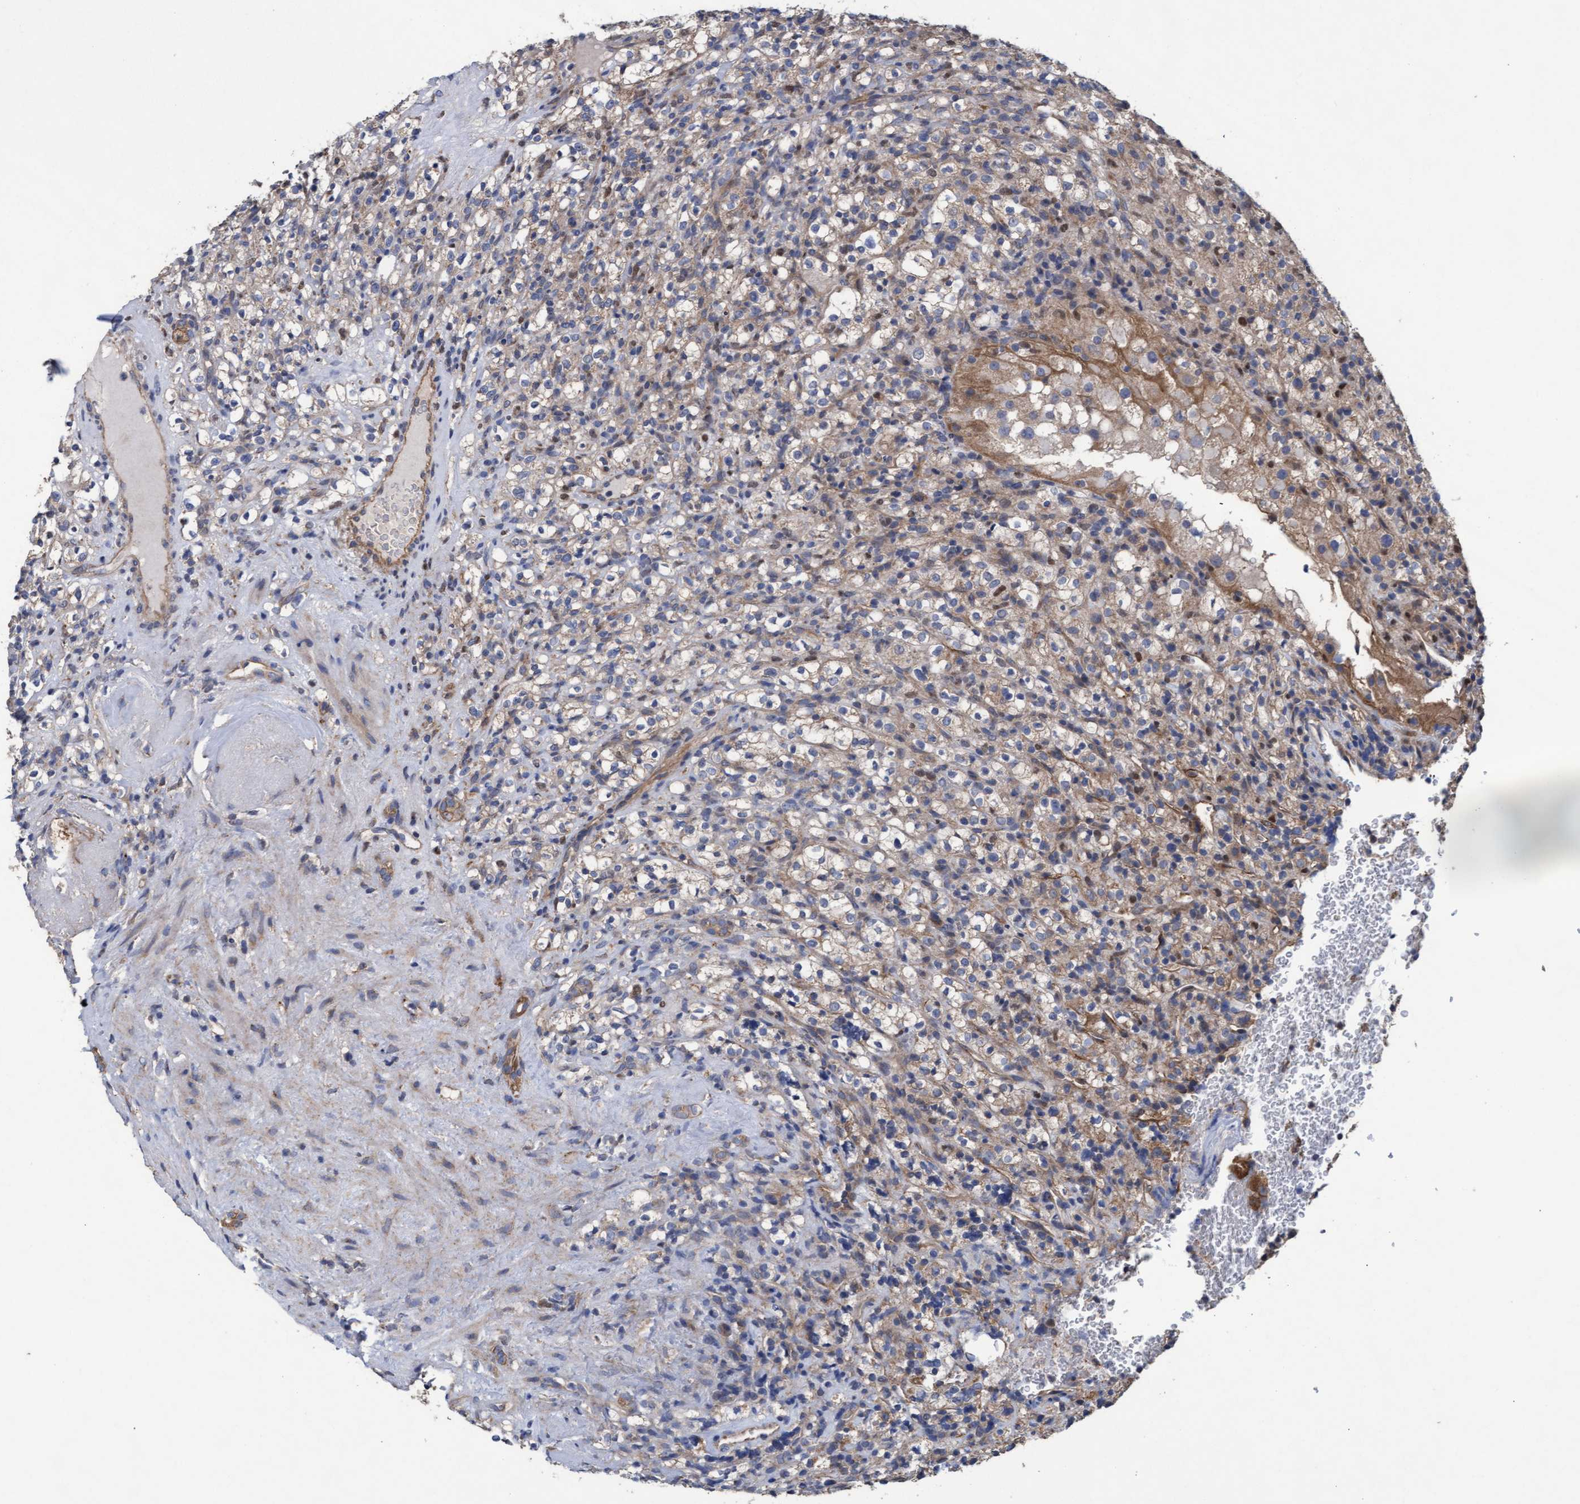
{"staining": {"intensity": "weak", "quantity": ">75%", "location": "cytoplasmic/membranous"}, "tissue": "renal cancer", "cell_type": "Tumor cells", "image_type": "cancer", "snomed": [{"axis": "morphology", "description": "Normal tissue, NOS"}, {"axis": "morphology", "description": "Adenocarcinoma, NOS"}, {"axis": "topography", "description": "Kidney"}], "caption": "Weak cytoplasmic/membranous expression is seen in approximately >75% of tumor cells in renal adenocarcinoma.", "gene": "MRPL38", "patient": {"sex": "female", "age": 72}}